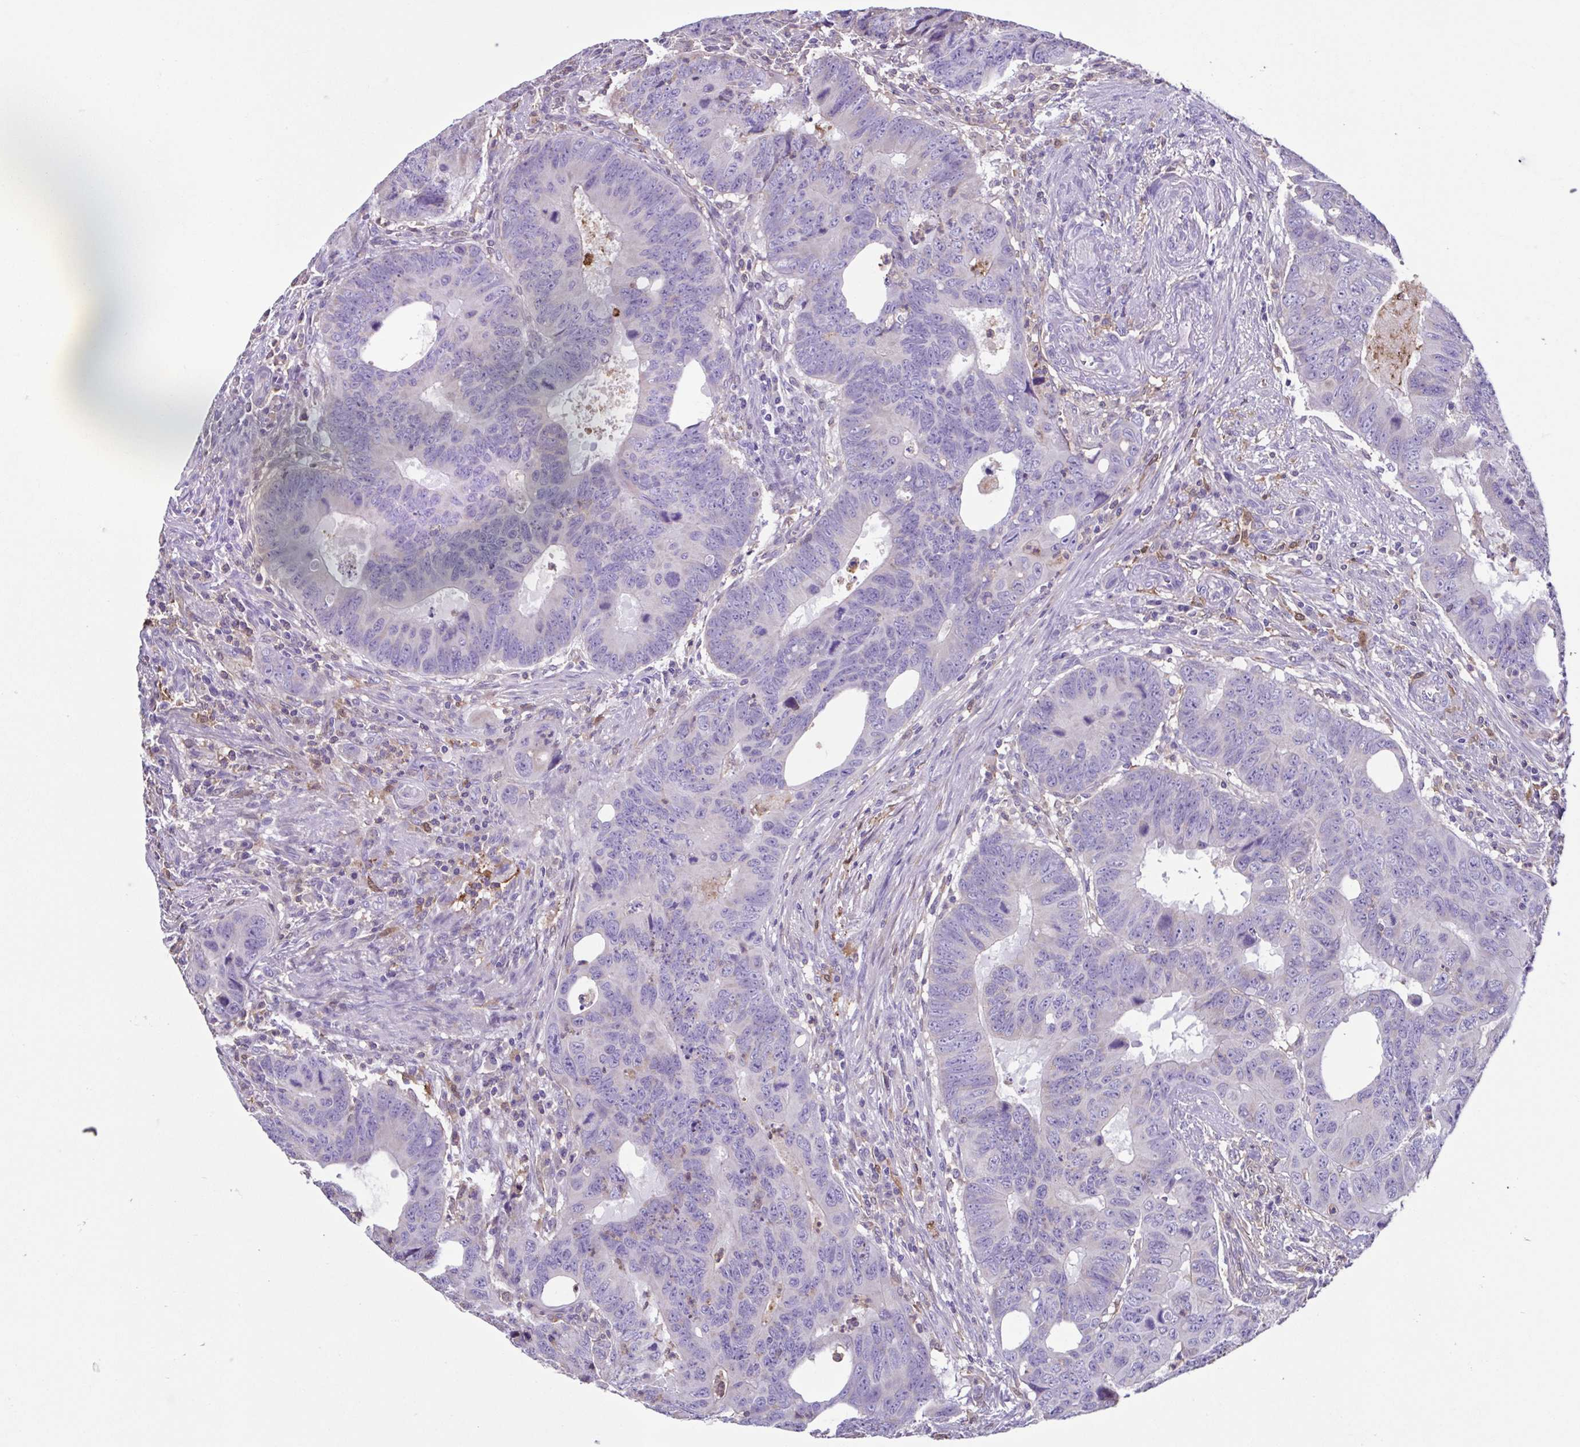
{"staining": {"intensity": "negative", "quantity": "none", "location": "none"}, "tissue": "colorectal cancer", "cell_type": "Tumor cells", "image_type": "cancer", "snomed": [{"axis": "morphology", "description": "Adenocarcinoma, NOS"}, {"axis": "topography", "description": "Colon"}], "caption": "Immunohistochemistry (IHC) of adenocarcinoma (colorectal) demonstrates no positivity in tumor cells. Nuclei are stained in blue.", "gene": "ANXA10", "patient": {"sex": "male", "age": 62}}